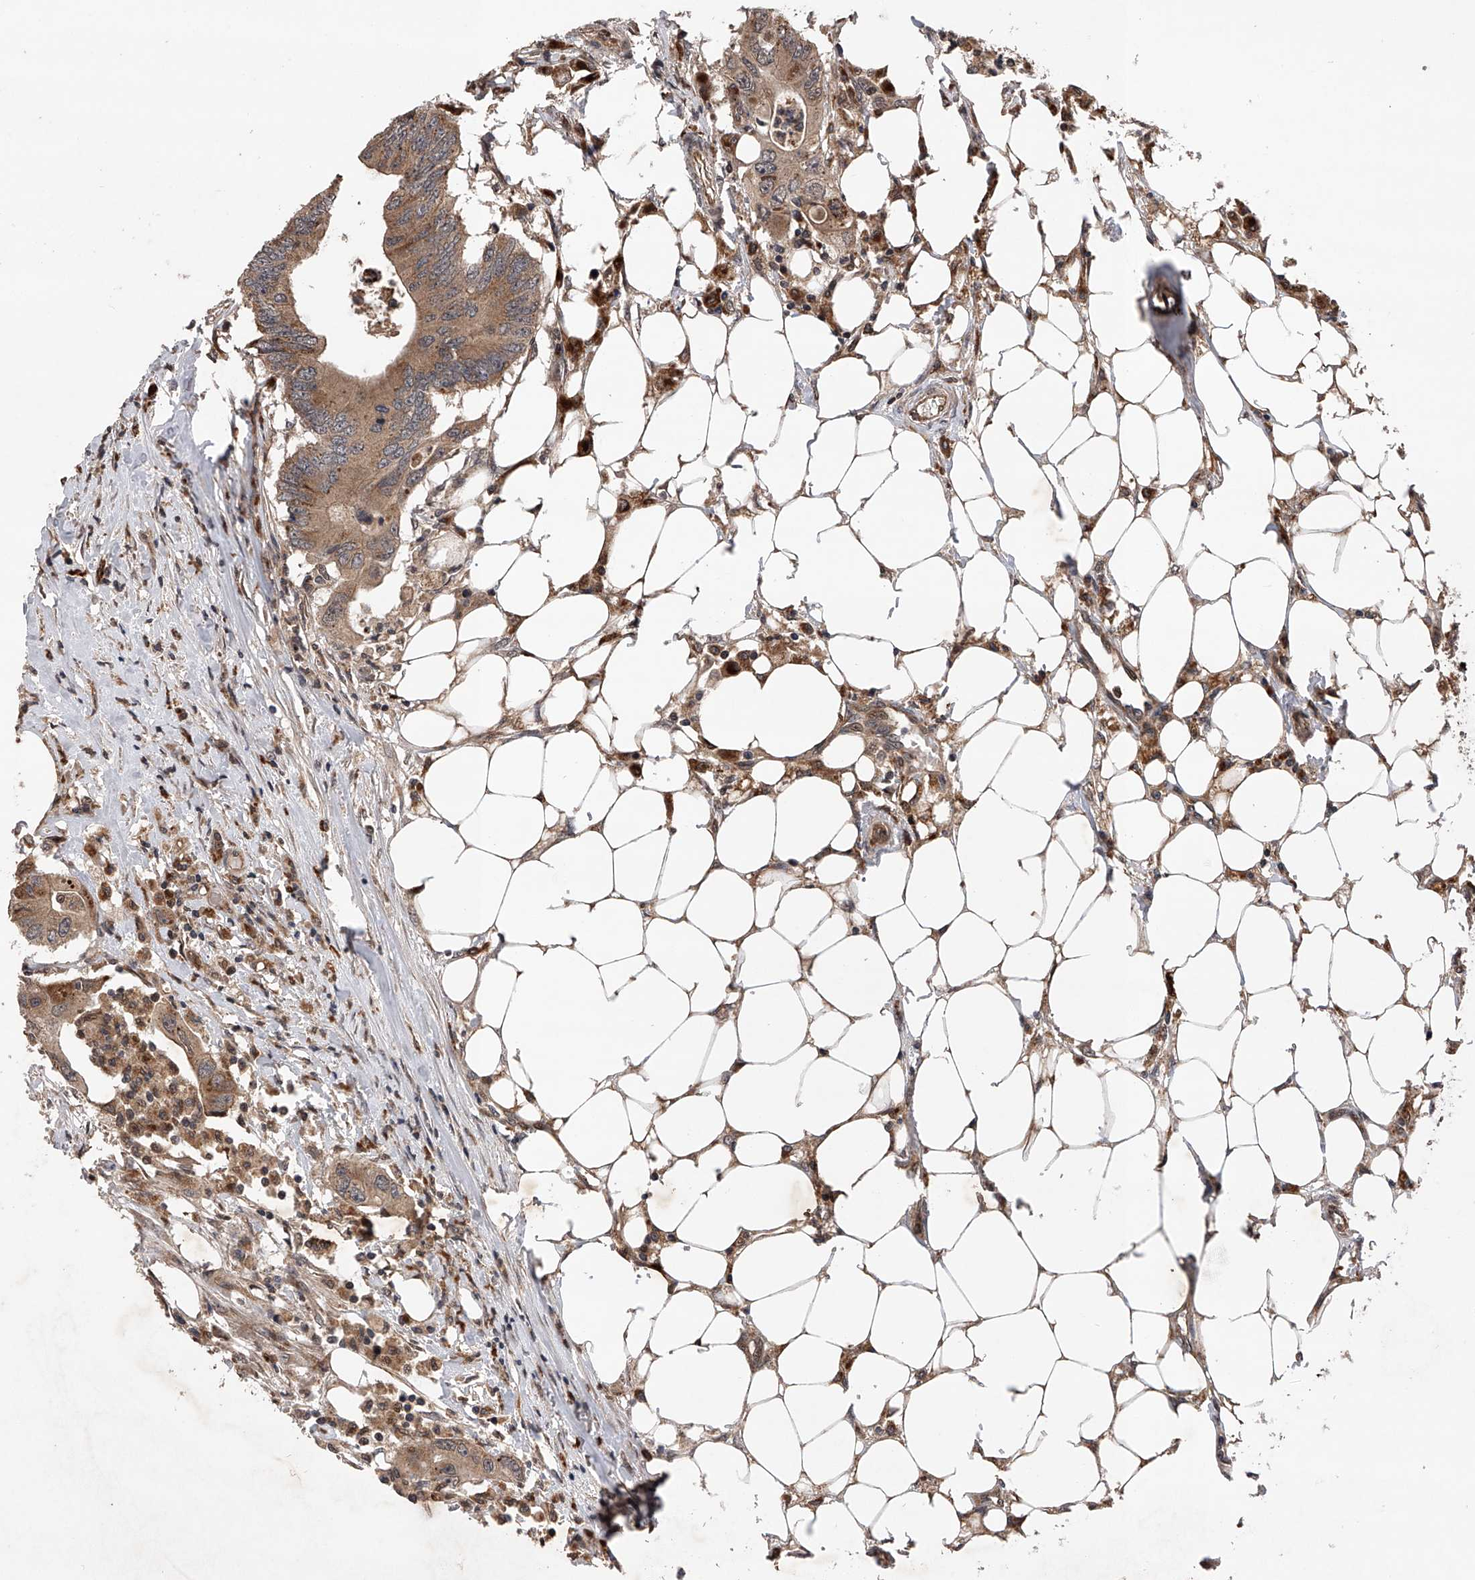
{"staining": {"intensity": "moderate", "quantity": ">75%", "location": "cytoplasmic/membranous"}, "tissue": "colorectal cancer", "cell_type": "Tumor cells", "image_type": "cancer", "snomed": [{"axis": "morphology", "description": "Adenocarcinoma, NOS"}, {"axis": "topography", "description": "Colon"}], "caption": "Adenocarcinoma (colorectal) tissue displays moderate cytoplasmic/membranous staining in approximately >75% of tumor cells", "gene": "MAP3K11", "patient": {"sex": "male", "age": 71}}